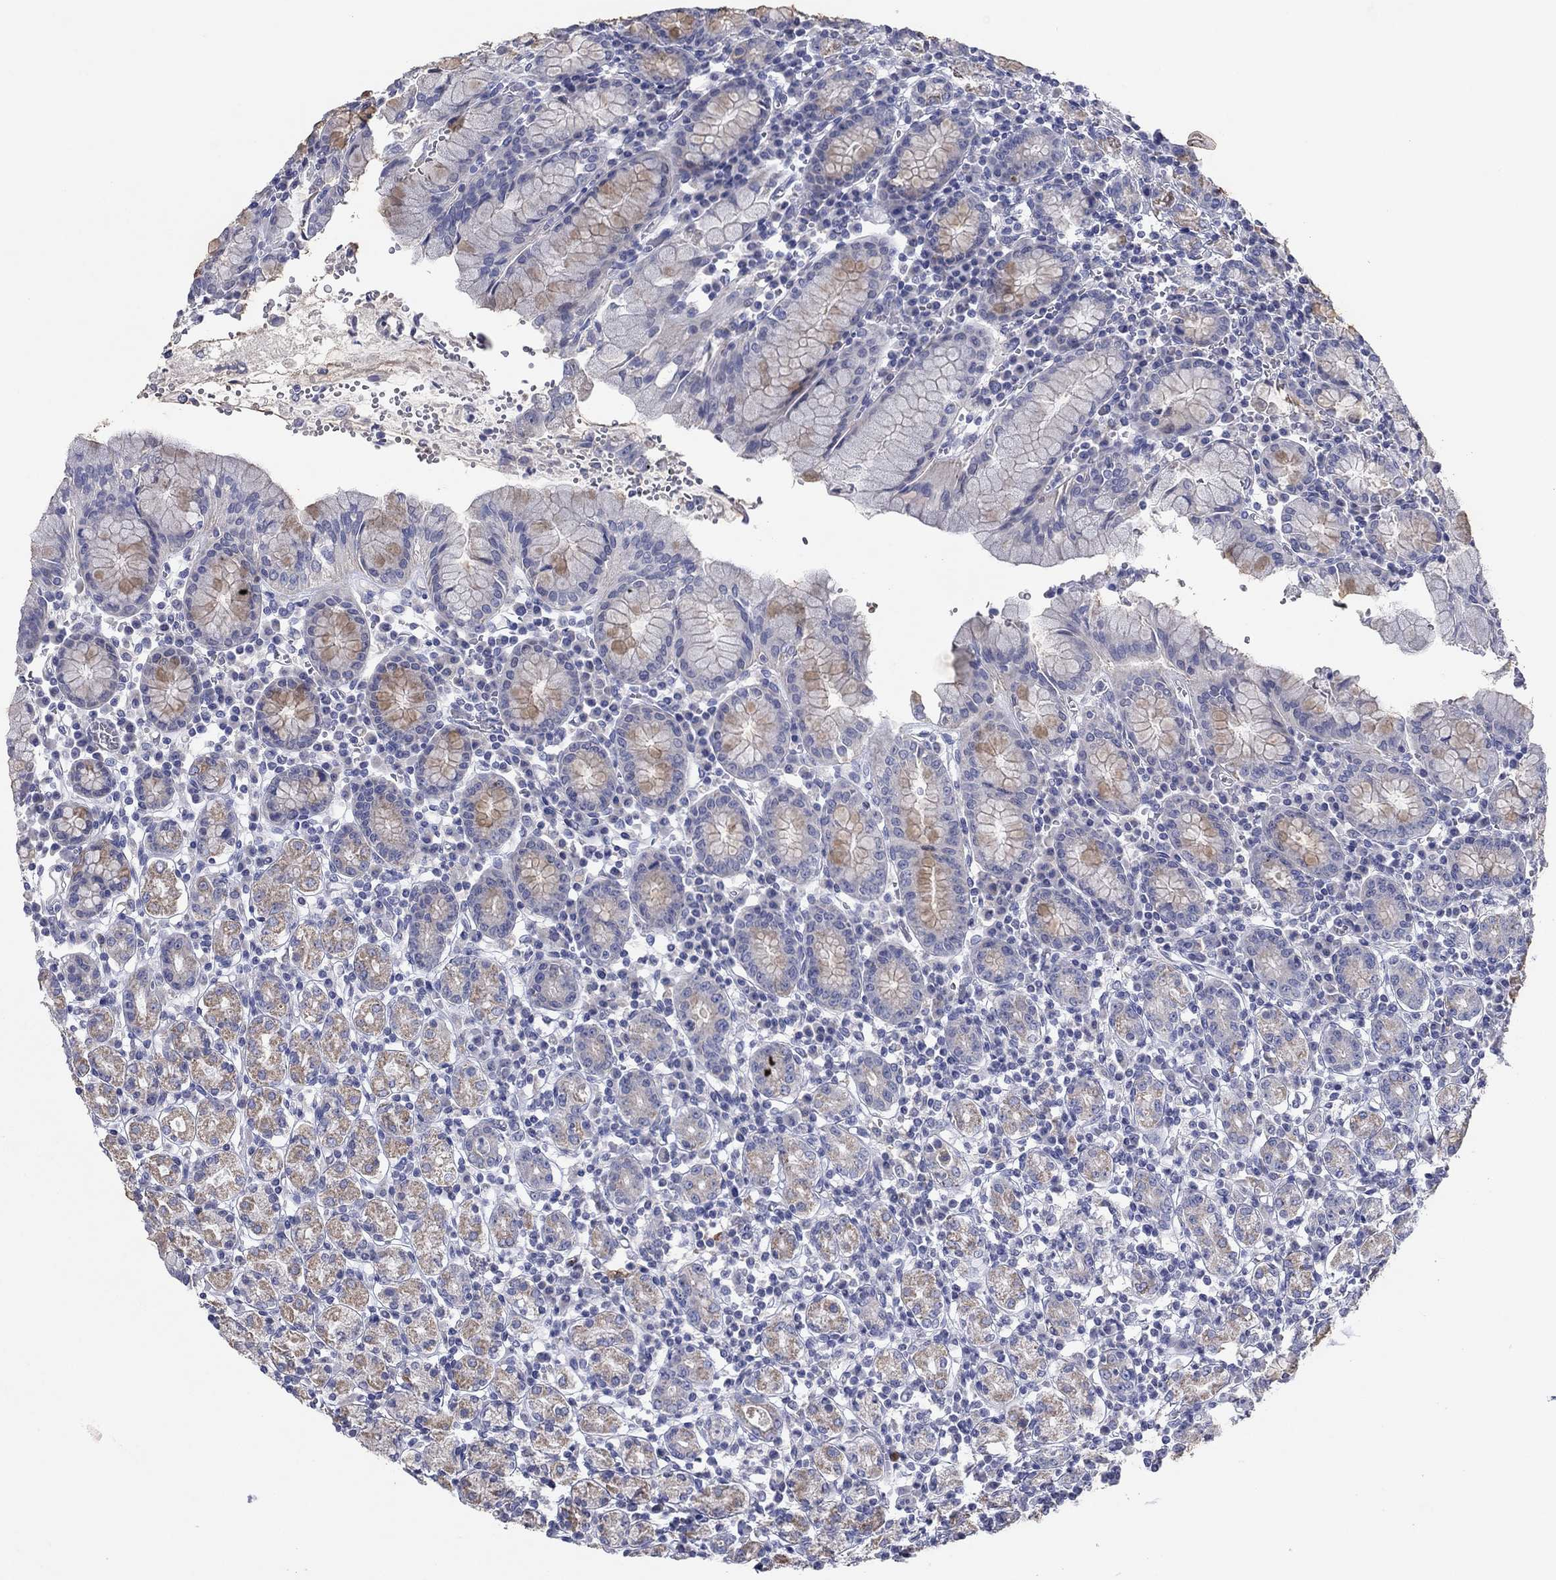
{"staining": {"intensity": "moderate", "quantity": "<25%", "location": "cytoplasmic/membranous"}, "tissue": "stomach", "cell_type": "Glandular cells", "image_type": "normal", "snomed": [{"axis": "morphology", "description": "Normal tissue, NOS"}, {"axis": "topography", "description": "Stomach, upper"}, {"axis": "topography", "description": "Stomach"}], "caption": "An image showing moderate cytoplasmic/membranous expression in approximately <25% of glandular cells in benign stomach, as visualized by brown immunohistochemical staining.", "gene": "PTGDS", "patient": {"sex": "male", "age": 62}}